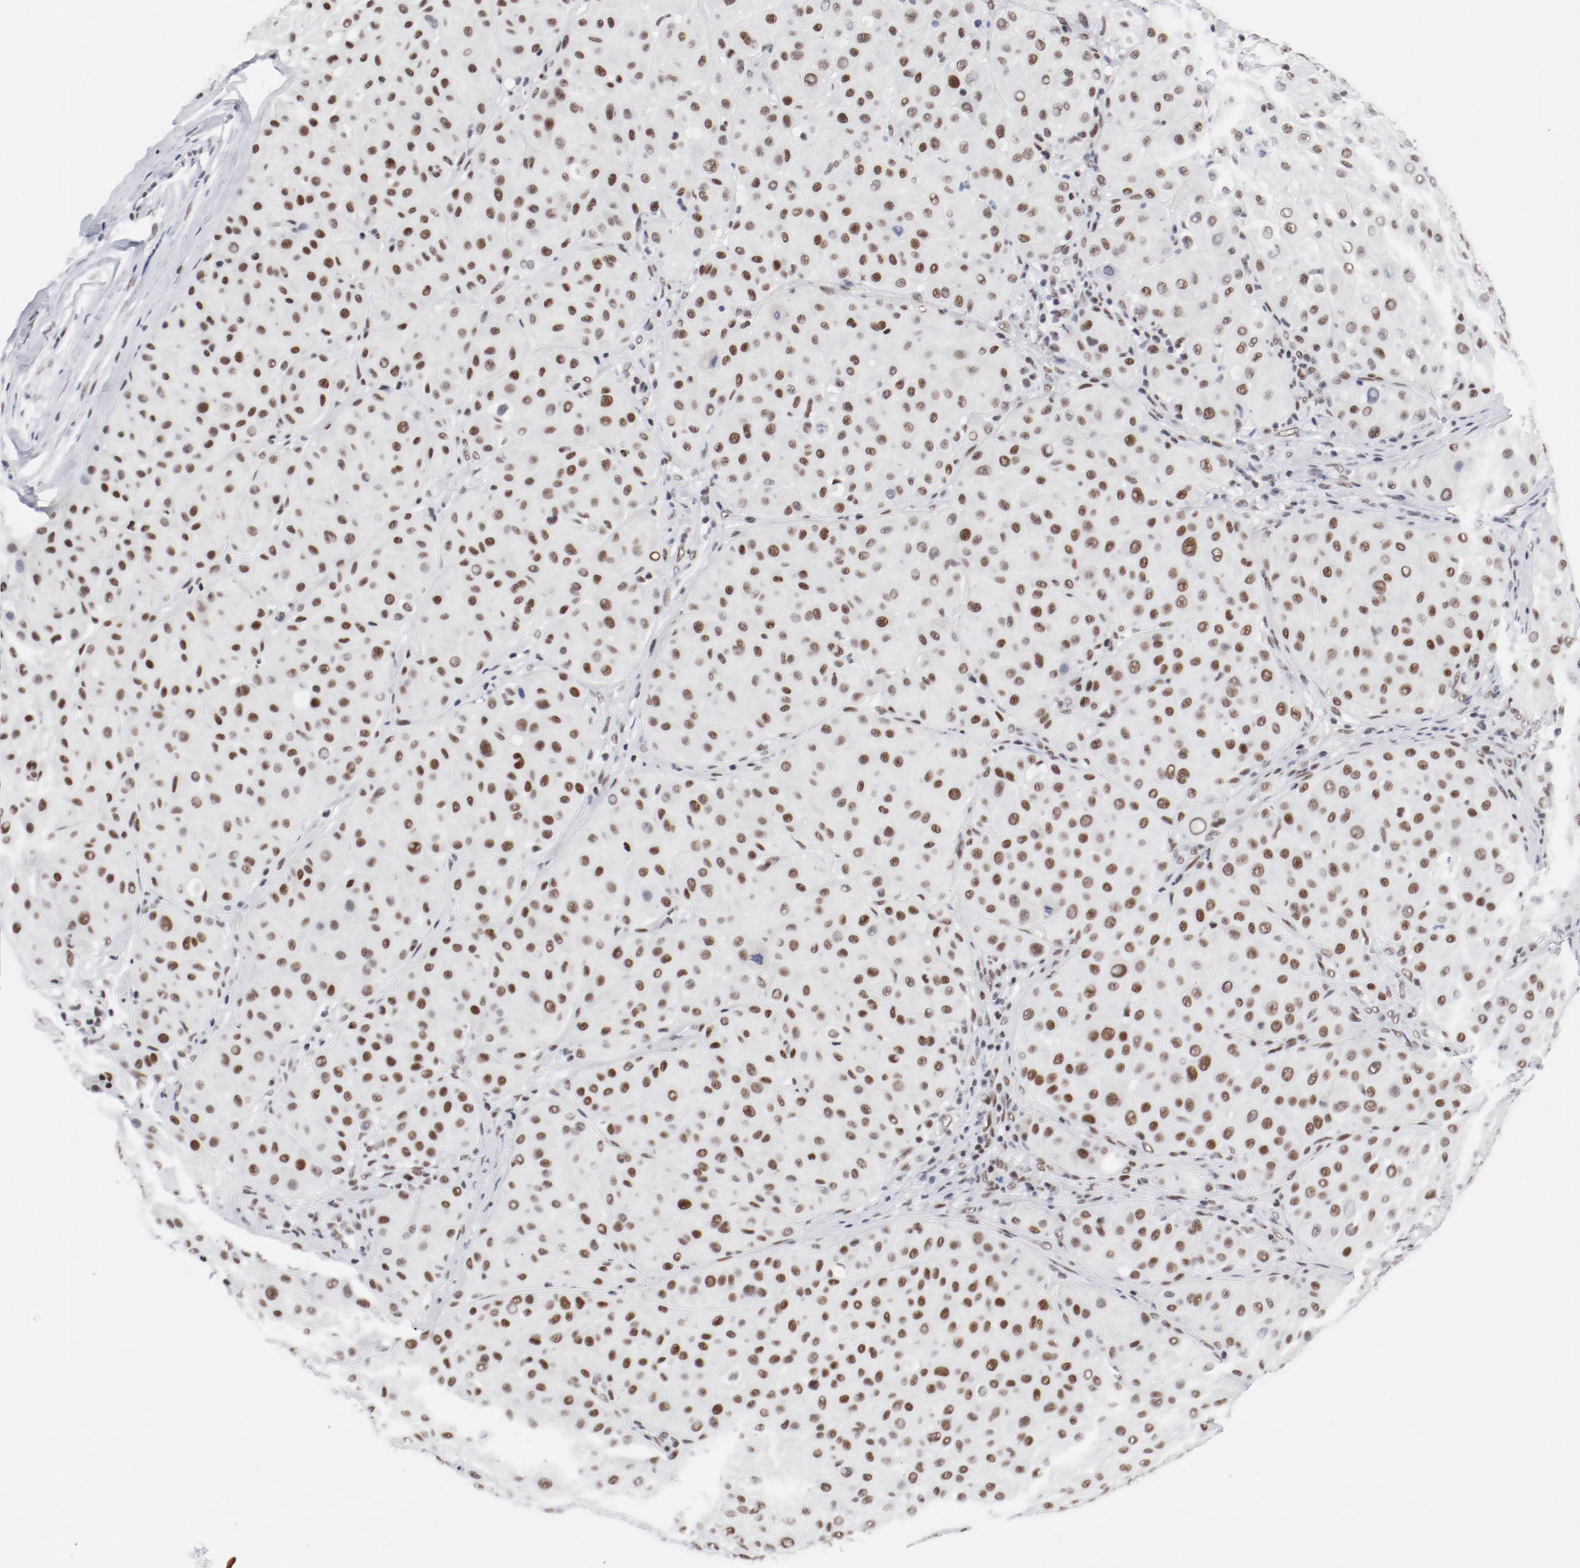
{"staining": {"intensity": "strong", "quantity": ">75%", "location": "nuclear"}, "tissue": "melanoma", "cell_type": "Tumor cells", "image_type": "cancer", "snomed": [{"axis": "morphology", "description": "Normal tissue, NOS"}, {"axis": "morphology", "description": "Malignant melanoma, Metastatic site"}, {"axis": "topography", "description": "Skin"}], "caption": "A histopathology image of melanoma stained for a protein exhibits strong nuclear brown staining in tumor cells.", "gene": "ATF2", "patient": {"sex": "male", "age": 41}}